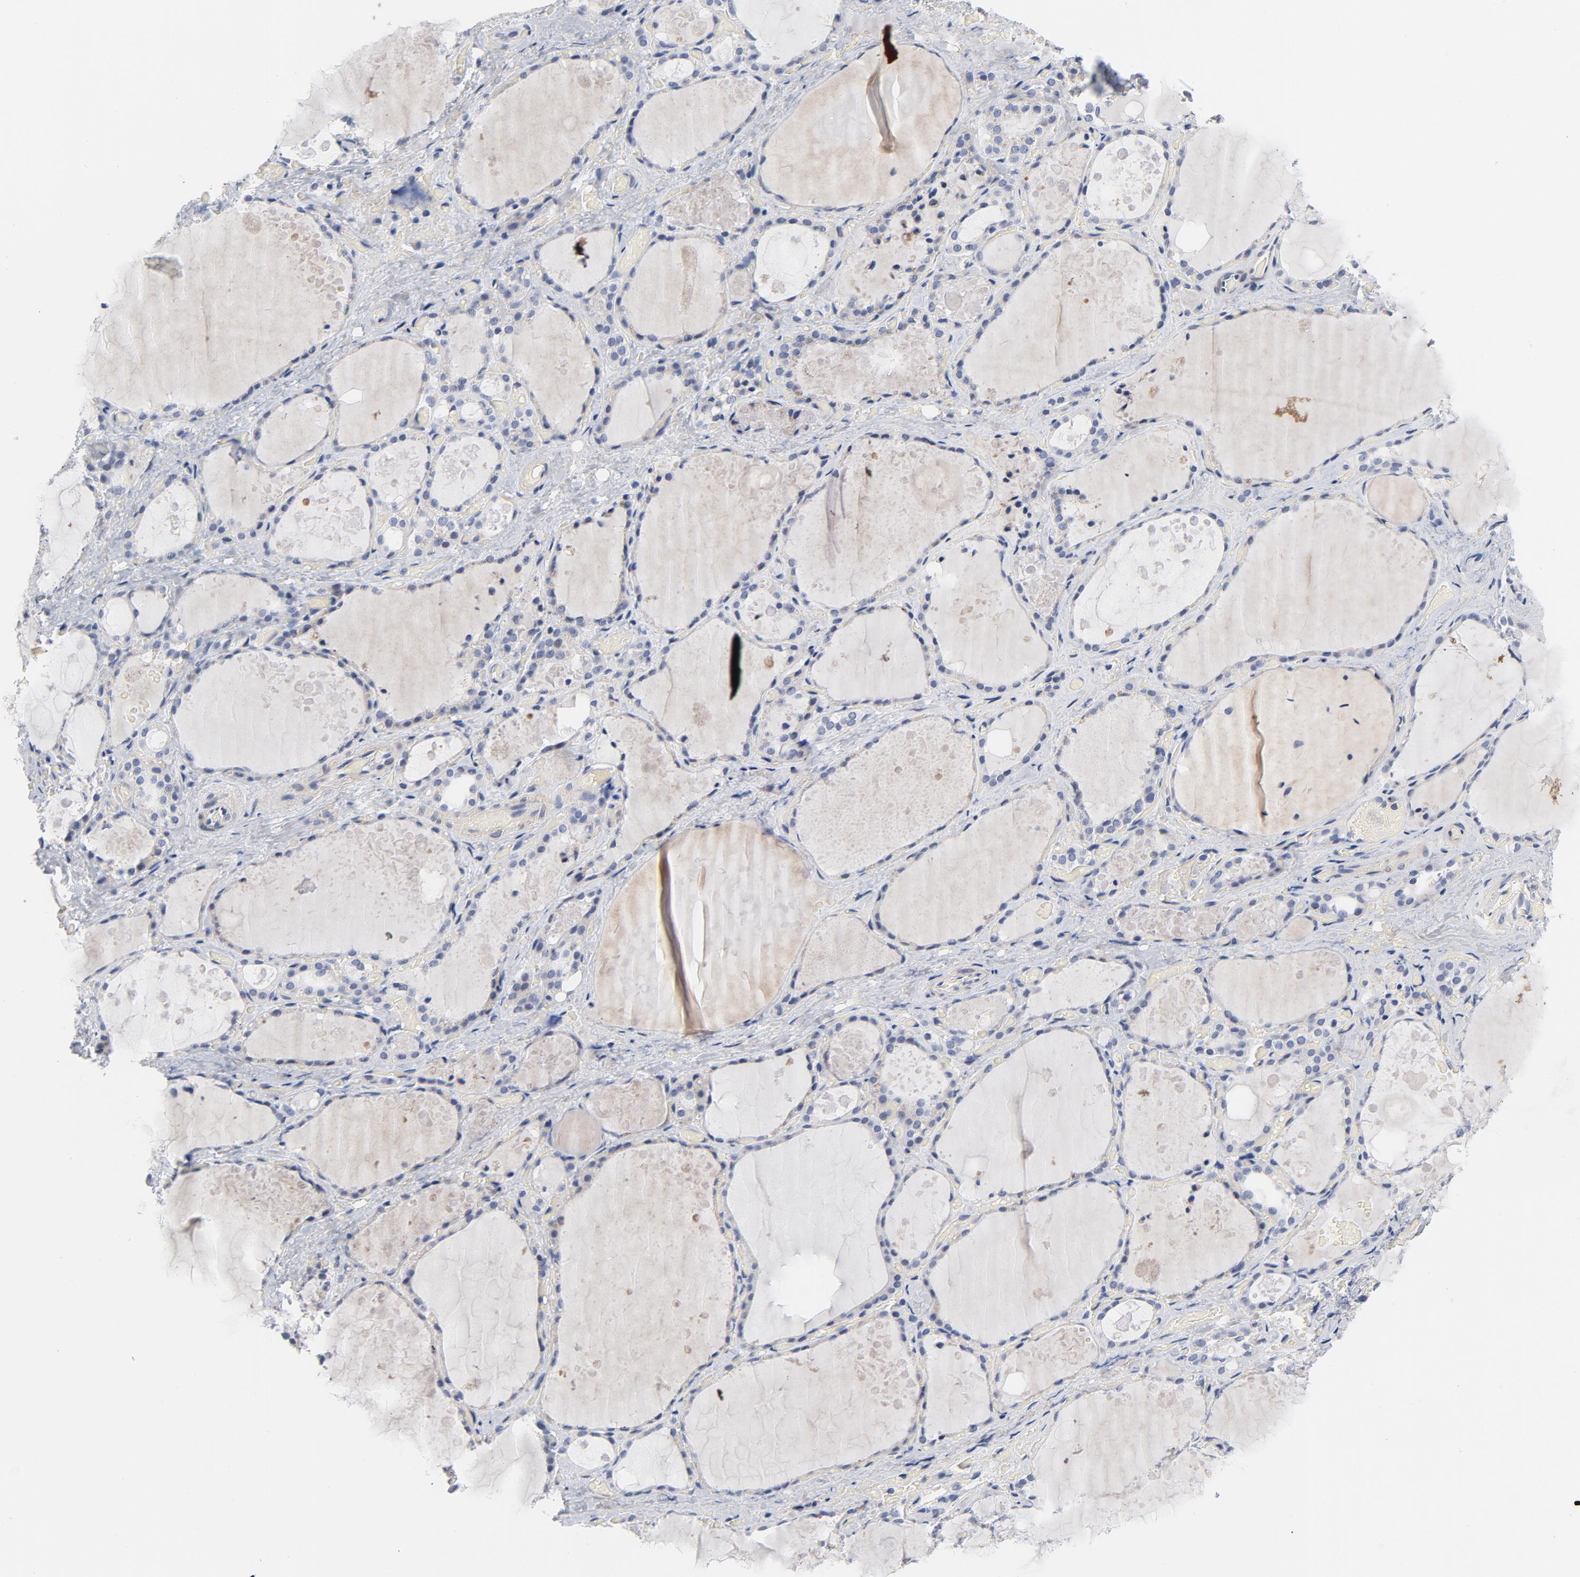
{"staining": {"intensity": "negative", "quantity": "none", "location": "none"}, "tissue": "thyroid gland", "cell_type": "Glandular cells", "image_type": "normal", "snomed": [{"axis": "morphology", "description": "Normal tissue, NOS"}, {"axis": "topography", "description": "Thyroid gland"}], "caption": "Glandular cells show no significant protein positivity in normal thyroid gland.", "gene": "KCNK13", "patient": {"sex": "male", "age": 61}}